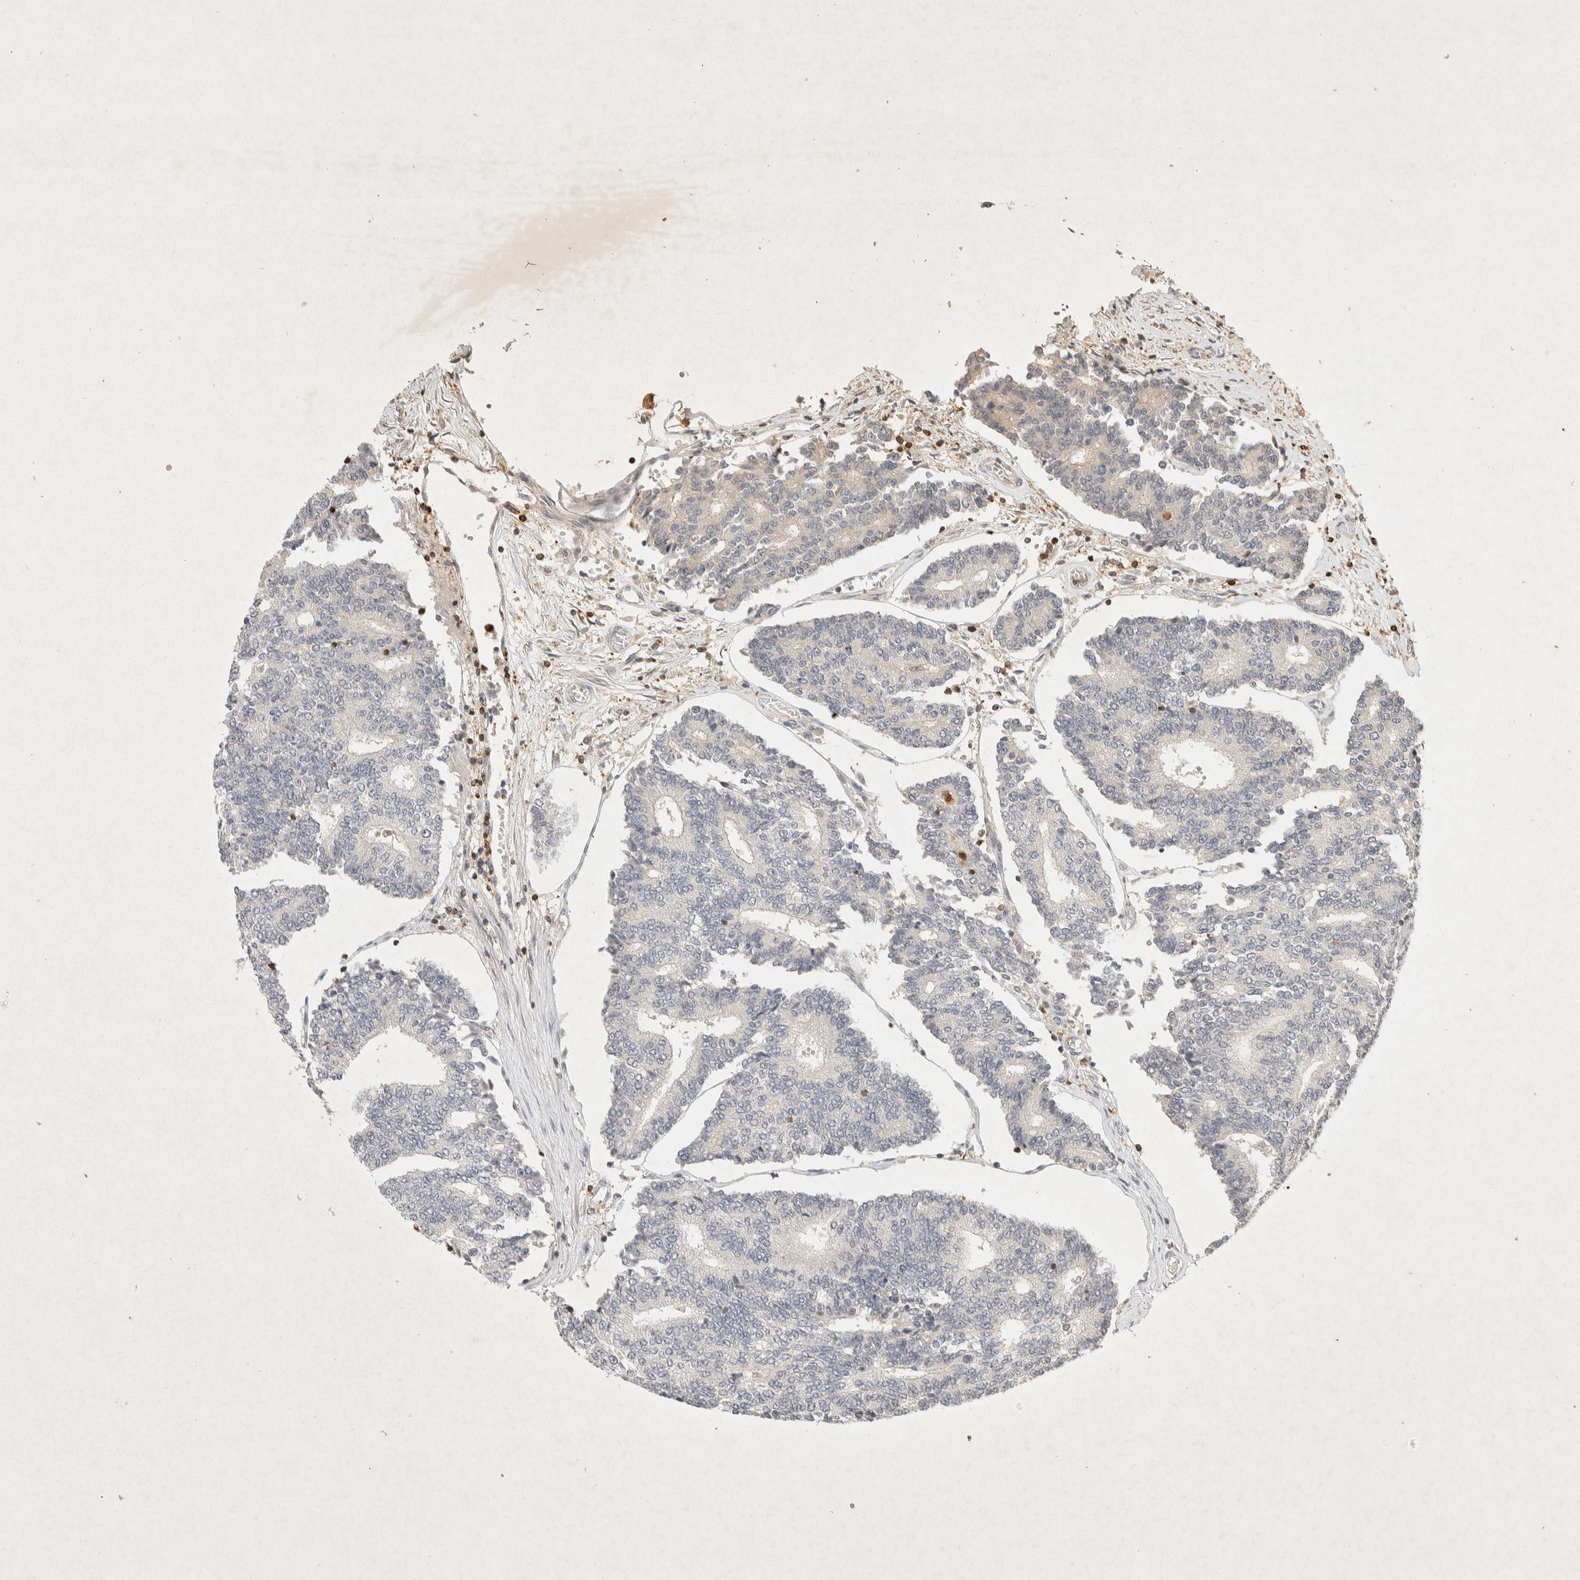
{"staining": {"intensity": "negative", "quantity": "none", "location": "none"}, "tissue": "prostate cancer", "cell_type": "Tumor cells", "image_type": "cancer", "snomed": [{"axis": "morphology", "description": "Normal tissue, NOS"}, {"axis": "morphology", "description": "Adenocarcinoma, High grade"}, {"axis": "topography", "description": "Prostate"}, {"axis": "topography", "description": "Seminal veicle"}], "caption": "DAB (3,3'-diaminobenzidine) immunohistochemical staining of human prostate adenocarcinoma (high-grade) exhibits no significant staining in tumor cells.", "gene": "RAC2", "patient": {"sex": "male", "age": 55}}